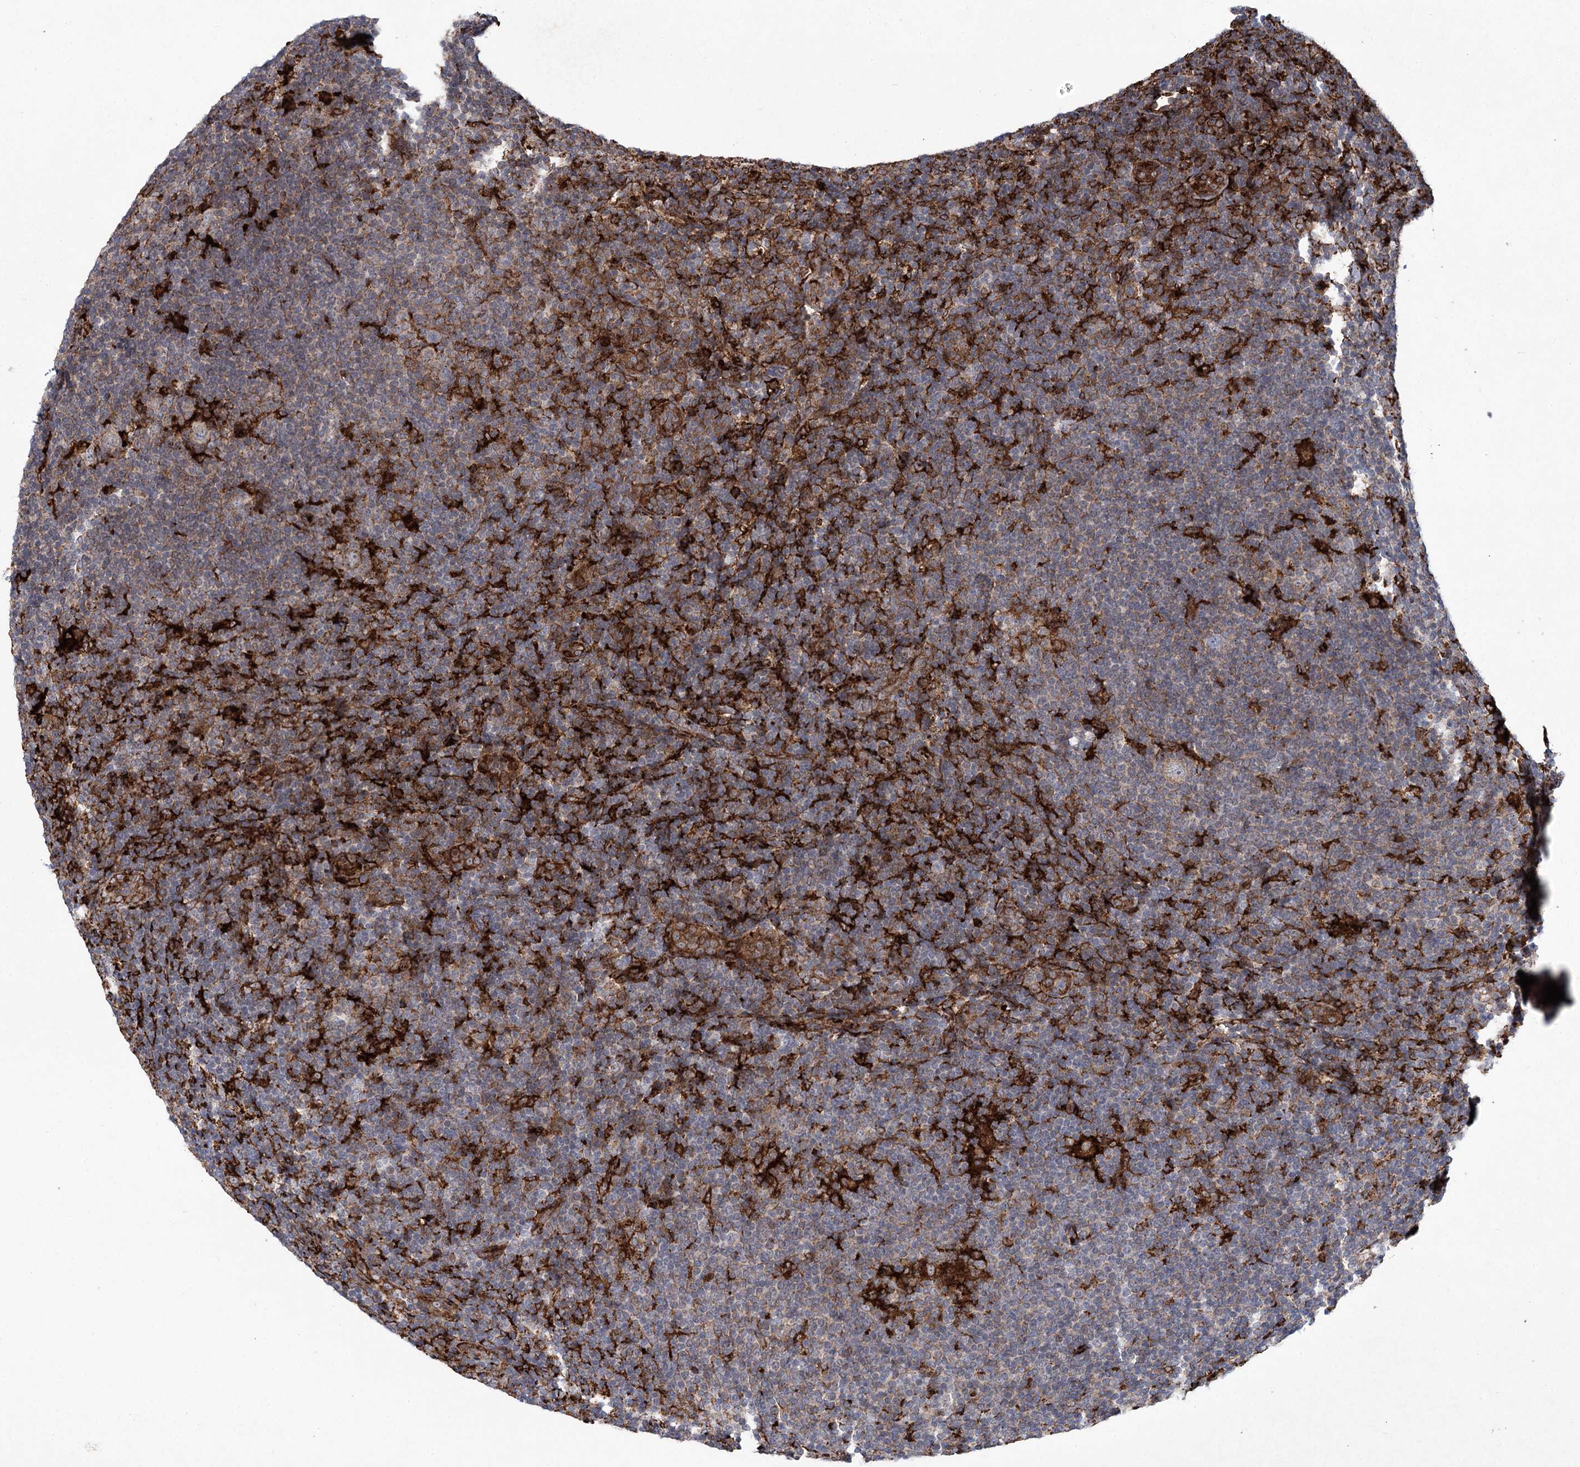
{"staining": {"intensity": "negative", "quantity": "none", "location": "none"}, "tissue": "lymphoma", "cell_type": "Tumor cells", "image_type": "cancer", "snomed": [{"axis": "morphology", "description": "Hodgkin's disease, NOS"}, {"axis": "topography", "description": "Lymph node"}], "caption": "The photomicrograph shows no staining of tumor cells in Hodgkin's disease.", "gene": "DCUN1D4", "patient": {"sex": "female", "age": 57}}